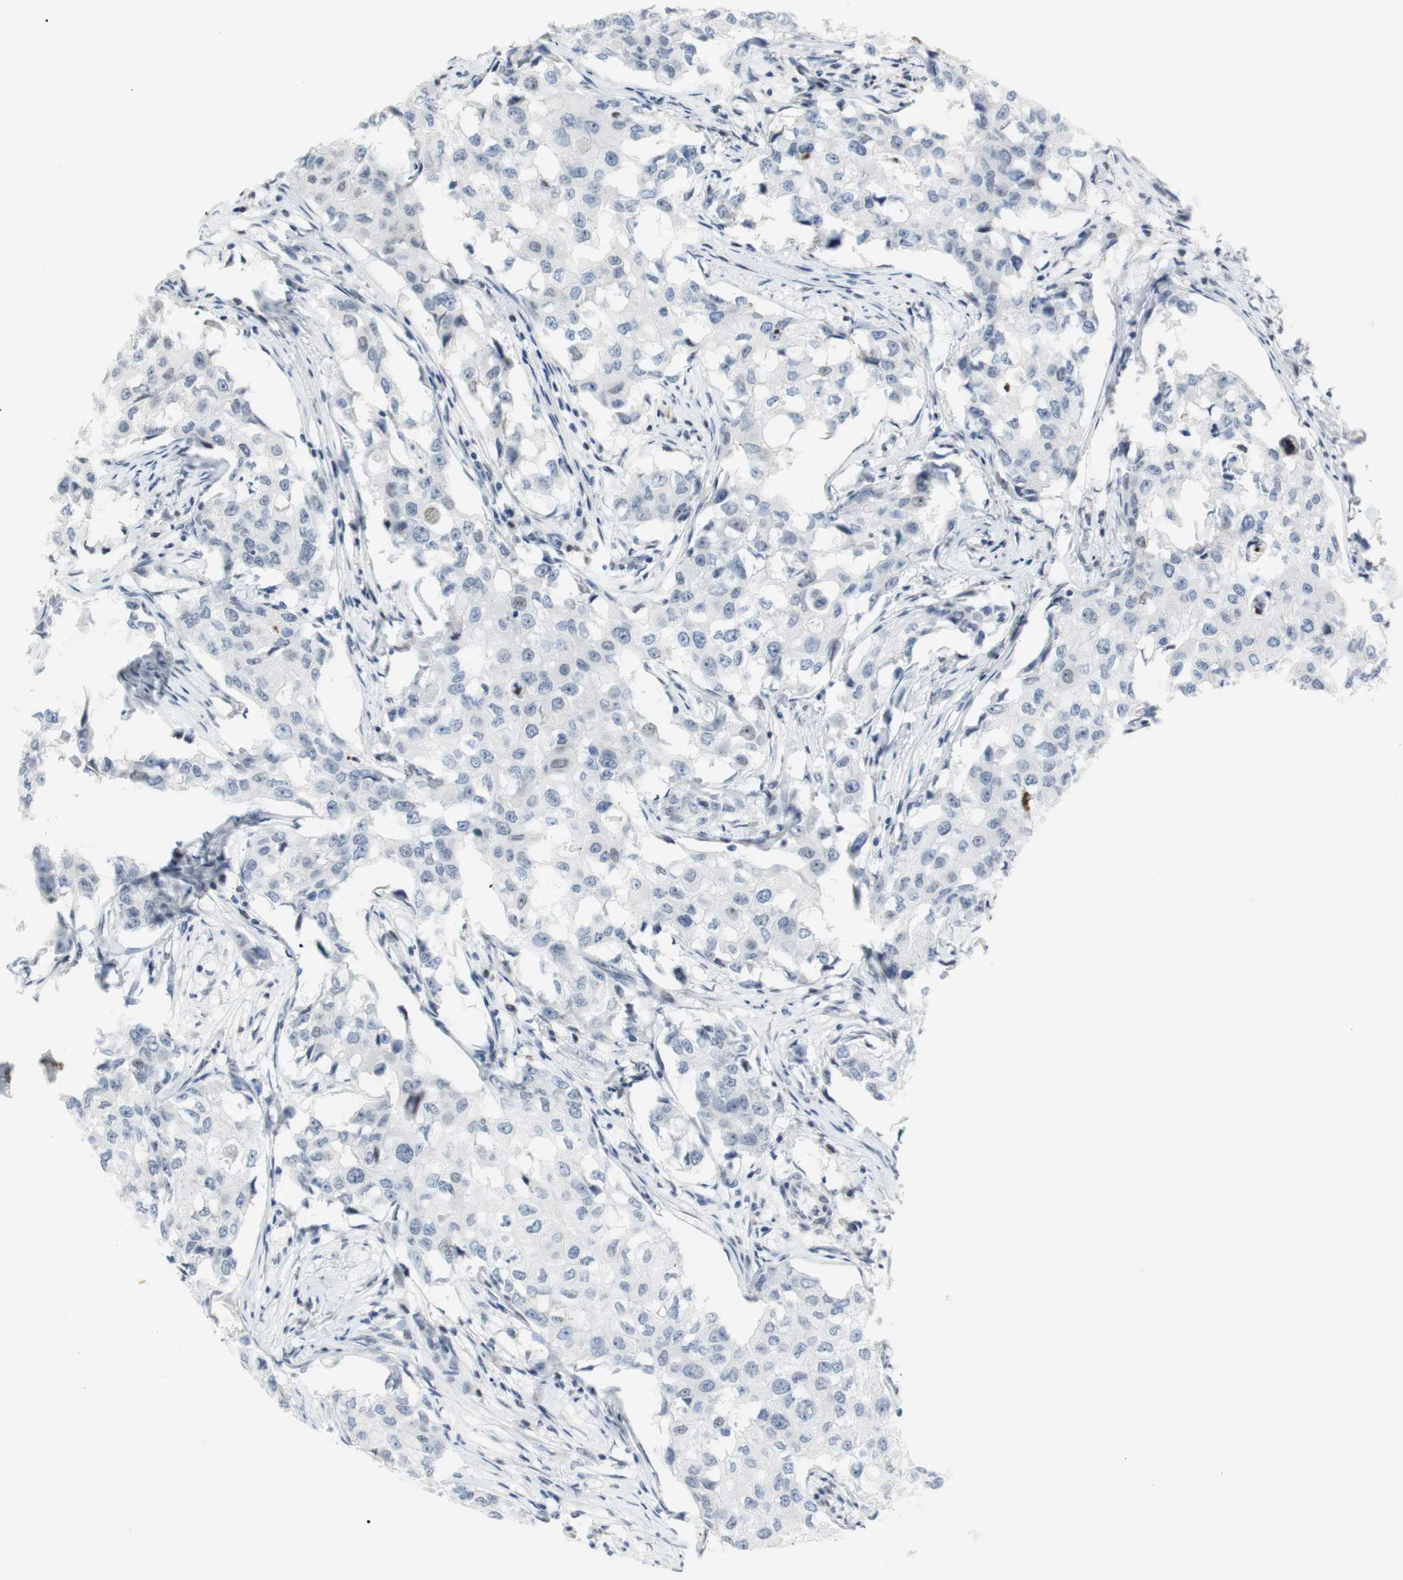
{"staining": {"intensity": "weak", "quantity": "<25%", "location": "nuclear"}, "tissue": "breast cancer", "cell_type": "Tumor cells", "image_type": "cancer", "snomed": [{"axis": "morphology", "description": "Duct carcinoma"}, {"axis": "topography", "description": "Breast"}], "caption": "This is an immunohistochemistry (IHC) micrograph of breast cancer (intraductal carcinoma). There is no expression in tumor cells.", "gene": "BMI1", "patient": {"sex": "female", "age": 27}}